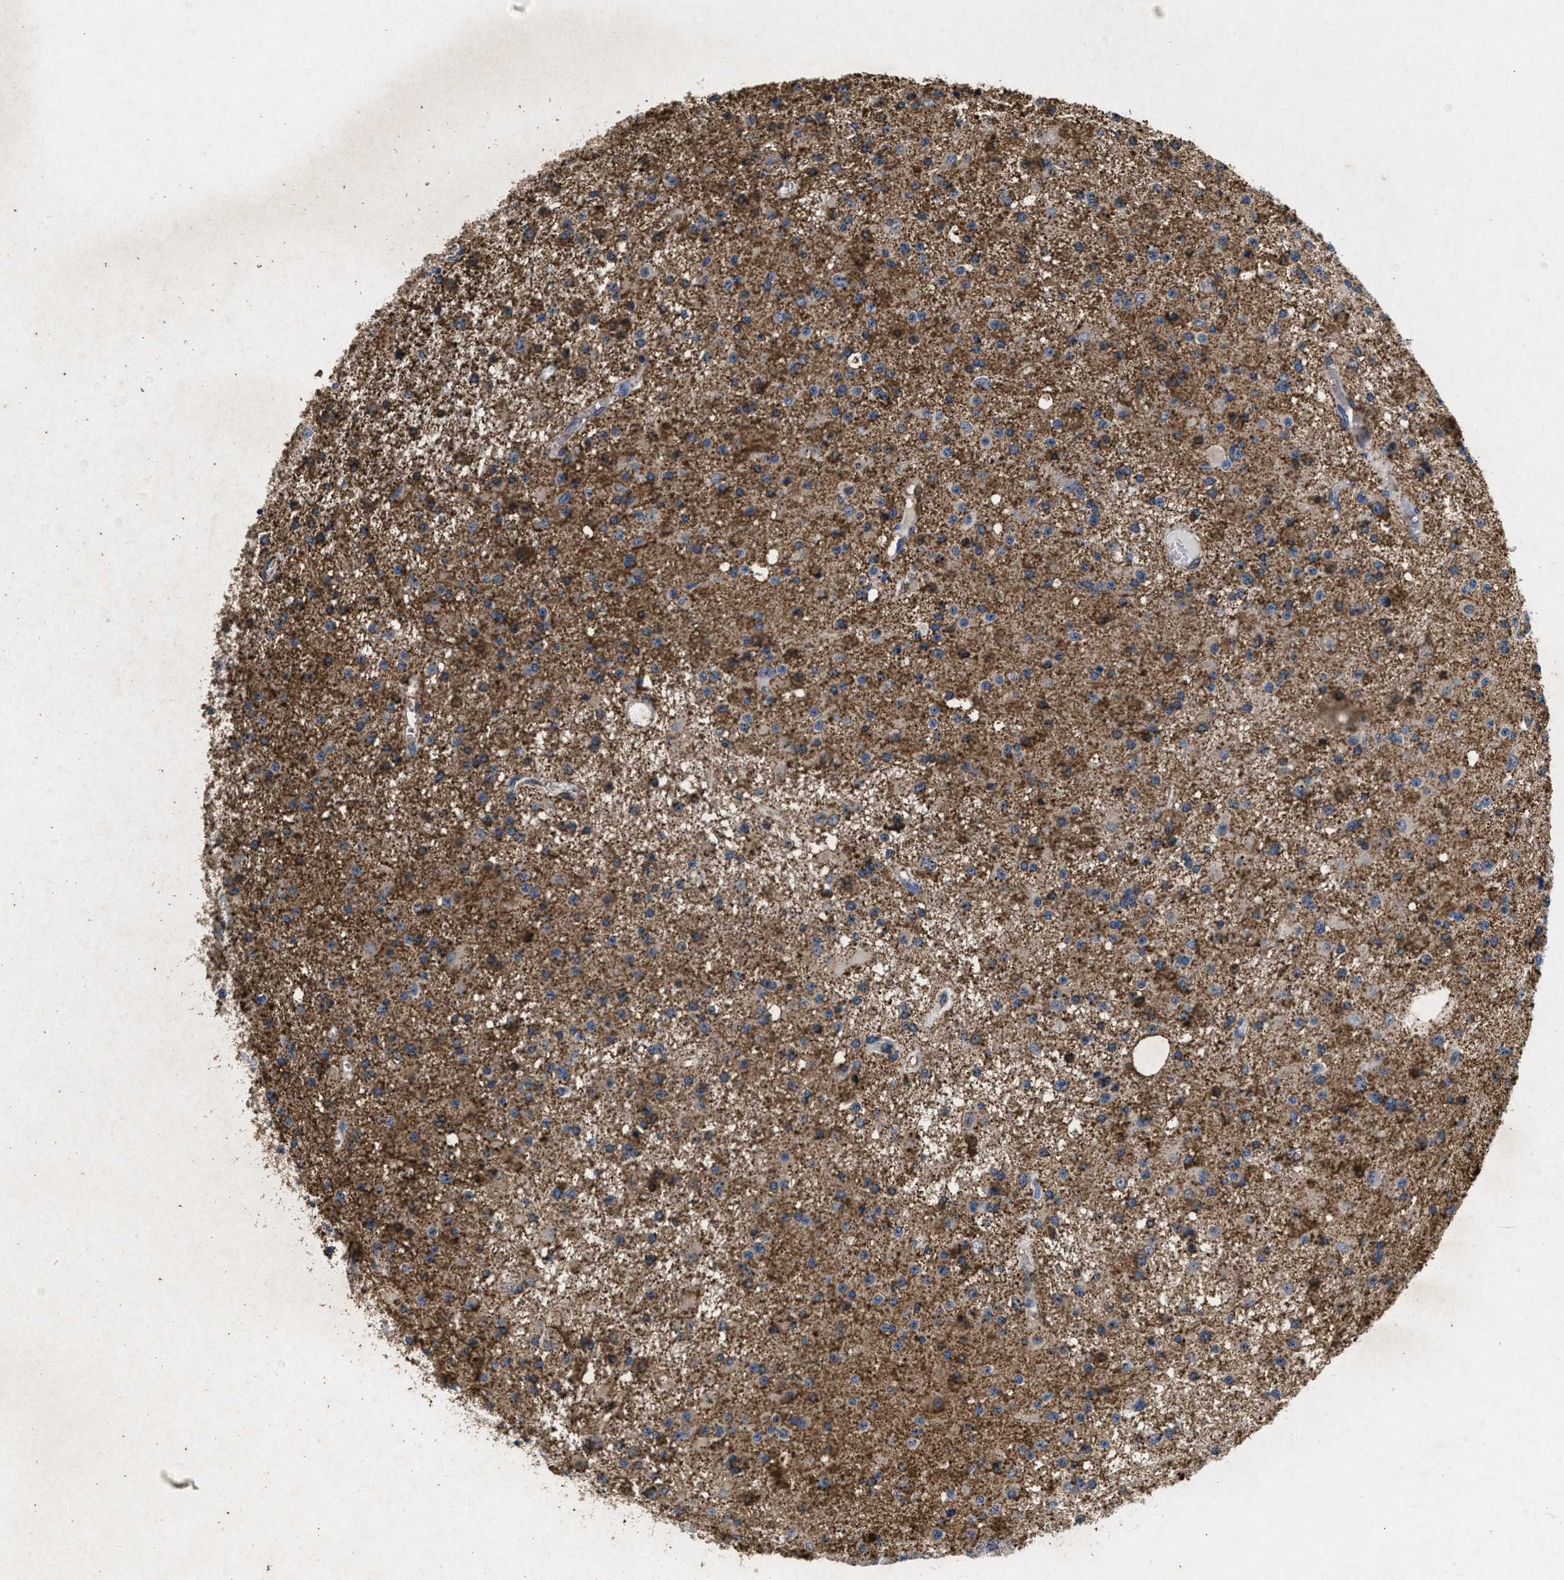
{"staining": {"intensity": "moderate", "quantity": "25%-75%", "location": "cytoplasmic/membranous"}, "tissue": "glioma", "cell_type": "Tumor cells", "image_type": "cancer", "snomed": [{"axis": "morphology", "description": "Glioma, malignant, Low grade"}, {"axis": "topography", "description": "Brain"}], "caption": "The immunohistochemical stain shows moderate cytoplasmic/membranous staining in tumor cells of glioma tissue.", "gene": "LTB4R2", "patient": {"sex": "male", "age": 58}}